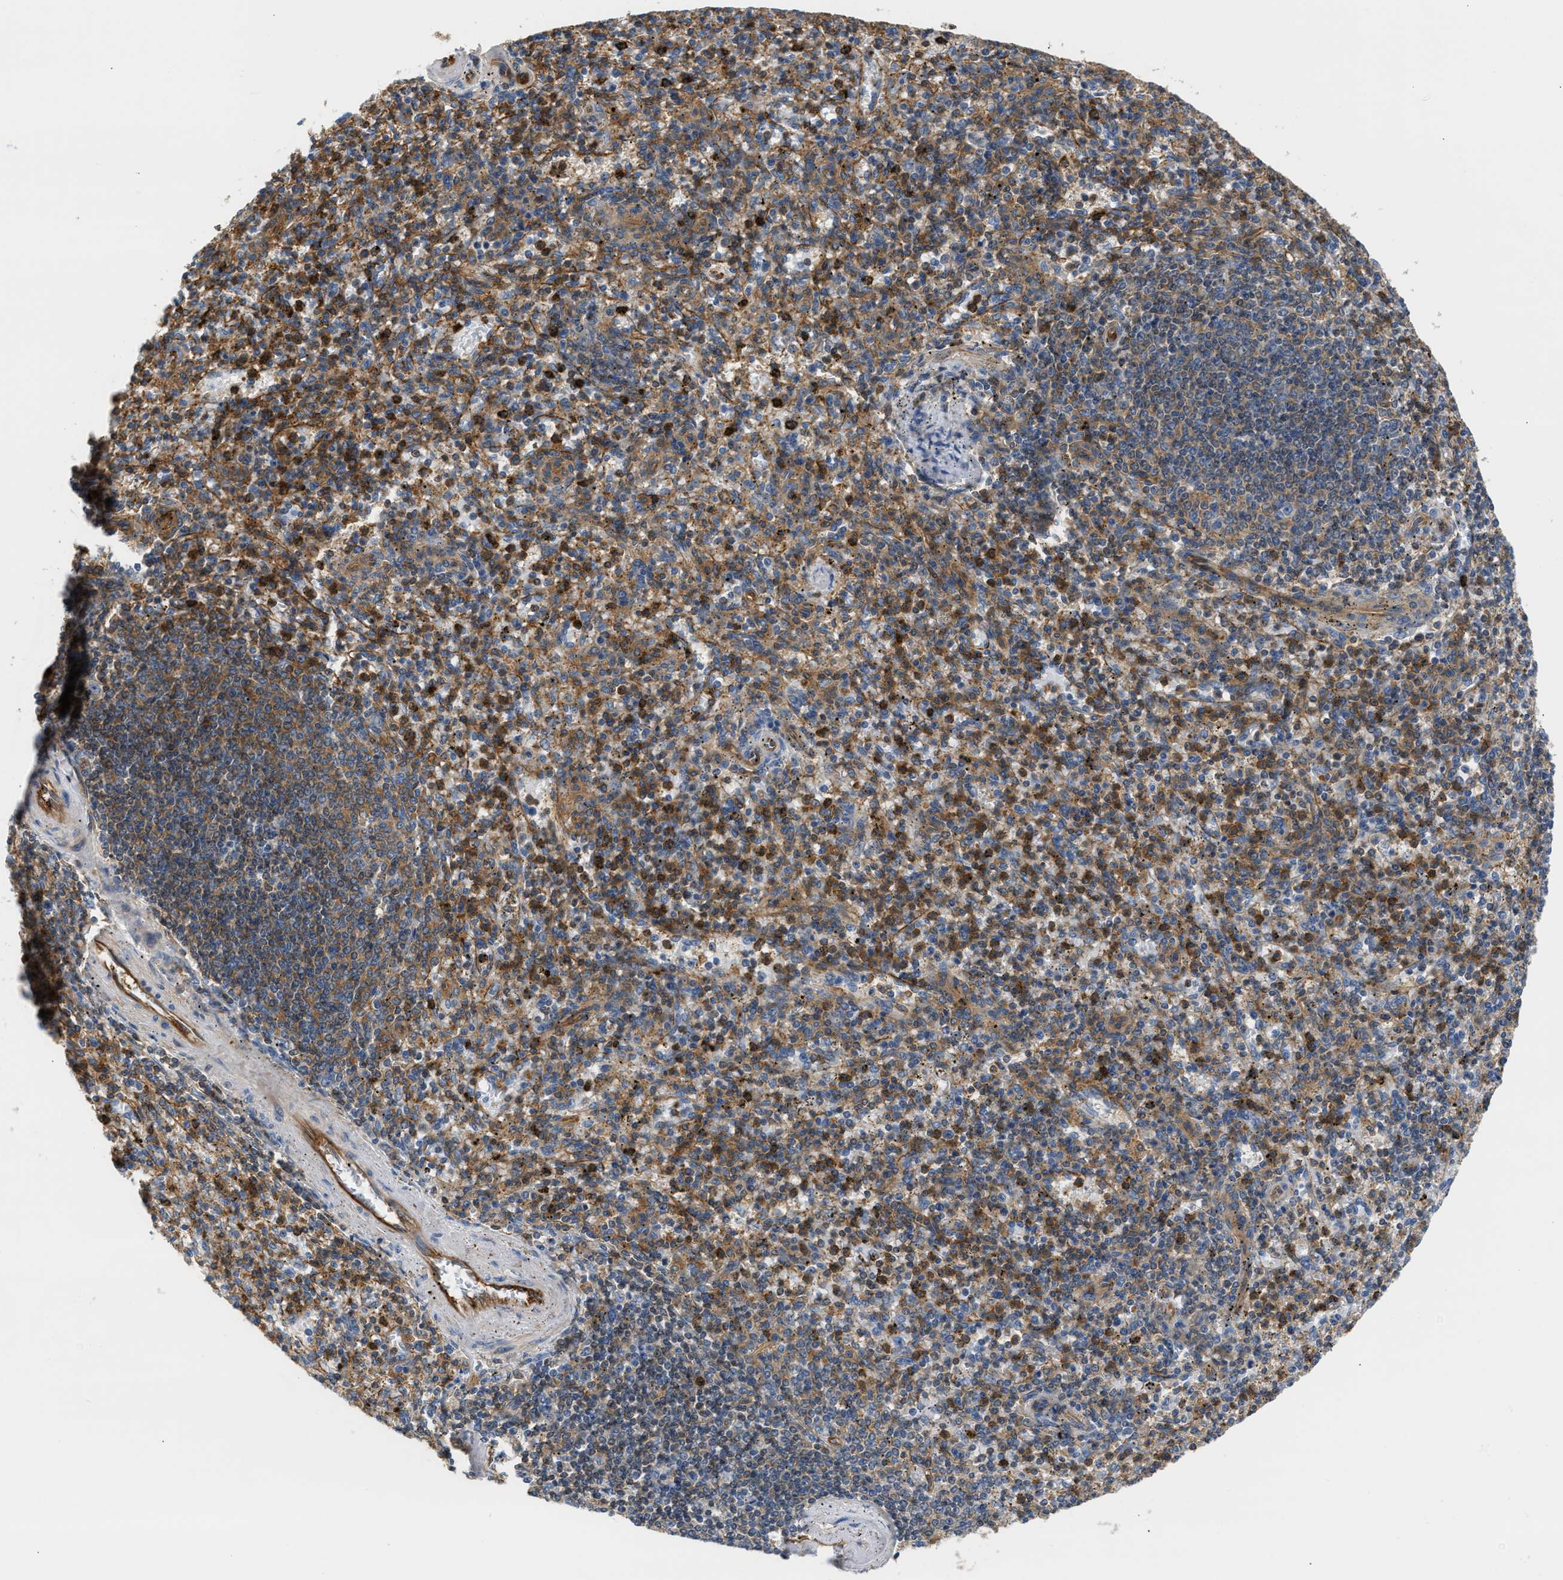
{"staining": {"intensity": "strong", "quantity": "<25%", "location": "cytoplasmic/membranous"}, "tissue": "spleen", "cell_type": "Cells in red pulp", "image_type": "normal", "snomed": [{"axis": "morphology", "description": "Normal tissue, NOS"}, {"axis": "topography", "description": "Spleen"}], "caption": "Brown immunohistochemical staining in normal spleen displays strong cytoplasmic/membranous expression in approximately <25% of cells in red pulp.", "gene": "SAMD9L", "patient": {"sex": "male", "age": 72}}